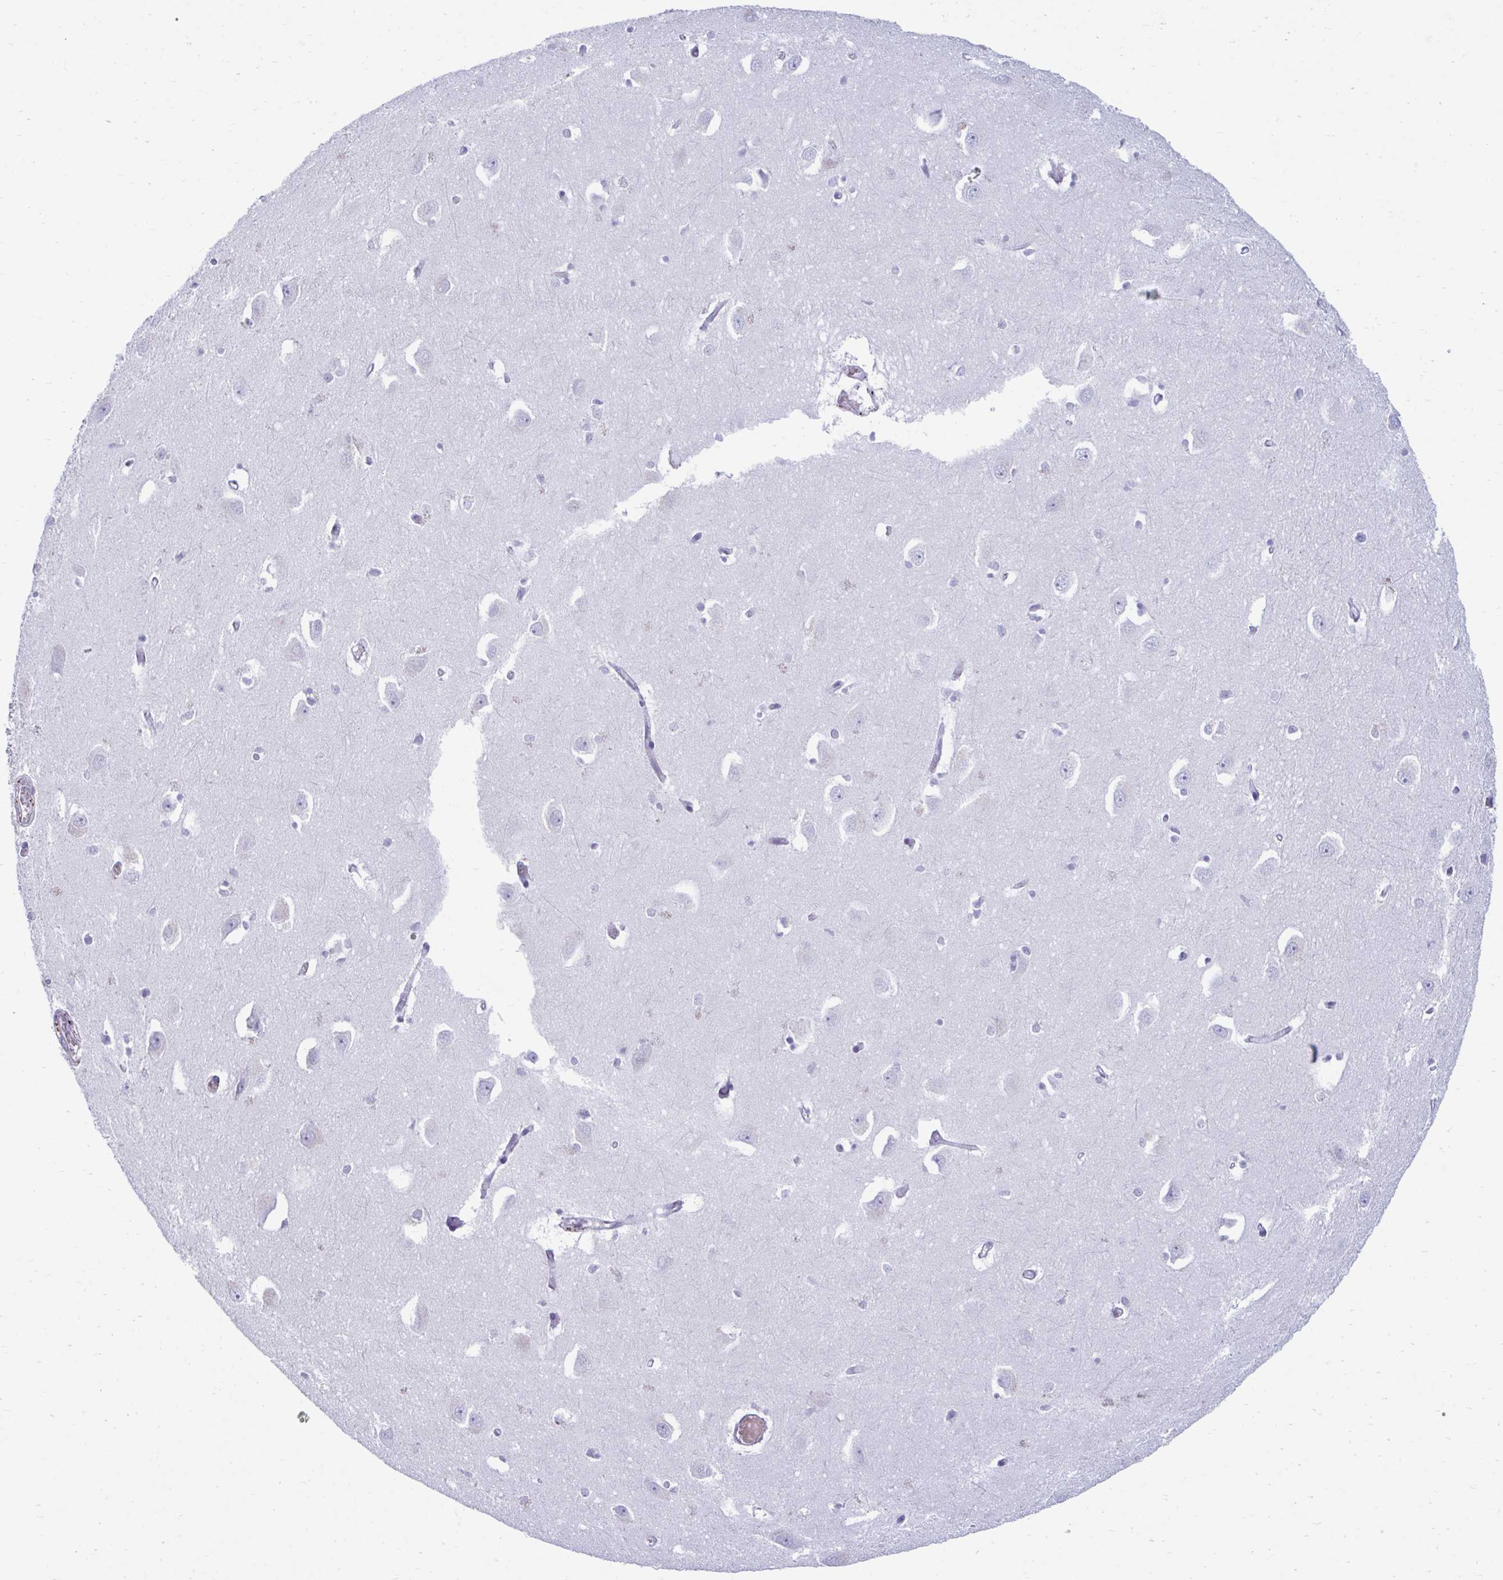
{"staining": {"intensity": "negative", "quantity": "none", "location": "none"}, "tissue": "caudate", "cell_type": "Glial cells", "image_type": "normal", "snomed": [{"axis": "morphology", "description": "Normal tissue, NOS"}, {"axis": "topography", "description": "Lateral ventricle wall"}, {"axis": "topography", "description": "Hippocampus"}], "caption": "High power microscopy image of an IHC image of benign caudate, revealing no significant staining in glial cells.", "gene": "UBL3", "patient": {"sex": "female", "age": 63}}